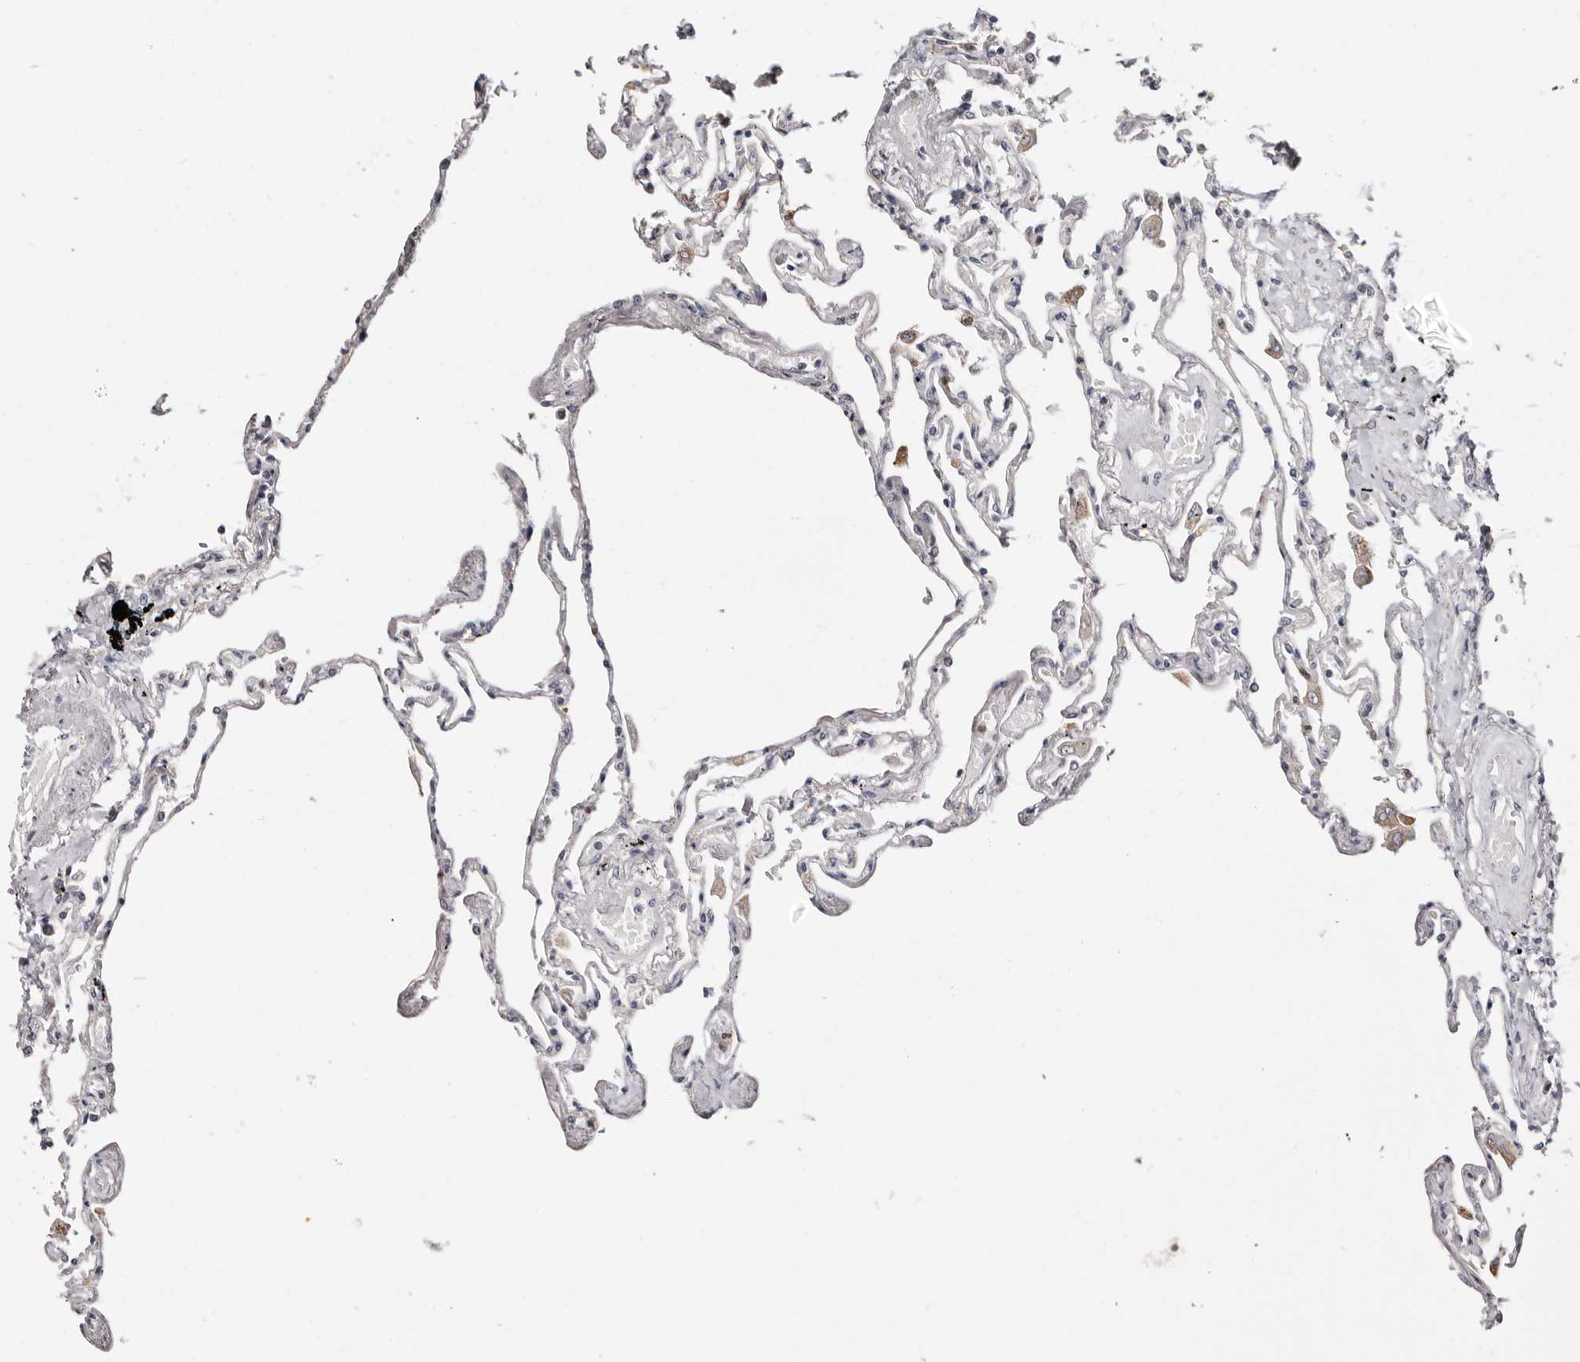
{"staining": {"intensity": "negative", "quantity": "none", "location": "none"}, "tissue": "lung", "cell_type": "Alveolar cells", "image_type": "normal", "snomed": [{"axis": "morphology", "description": "Normal tissue, NOS"}, {"axis": "topography", "description": "Lung"}], "caption": "An immunohistochemistry histopathology image of normal lung is shown. There is no staining in alveolar cells of lung. (DAB (3,3'-diaminobenzidine) IHC visualized using brightfield microscopy, high magnification).", "gene": "BCL2L15", "patient": {"sex": "female", "age": 67}}